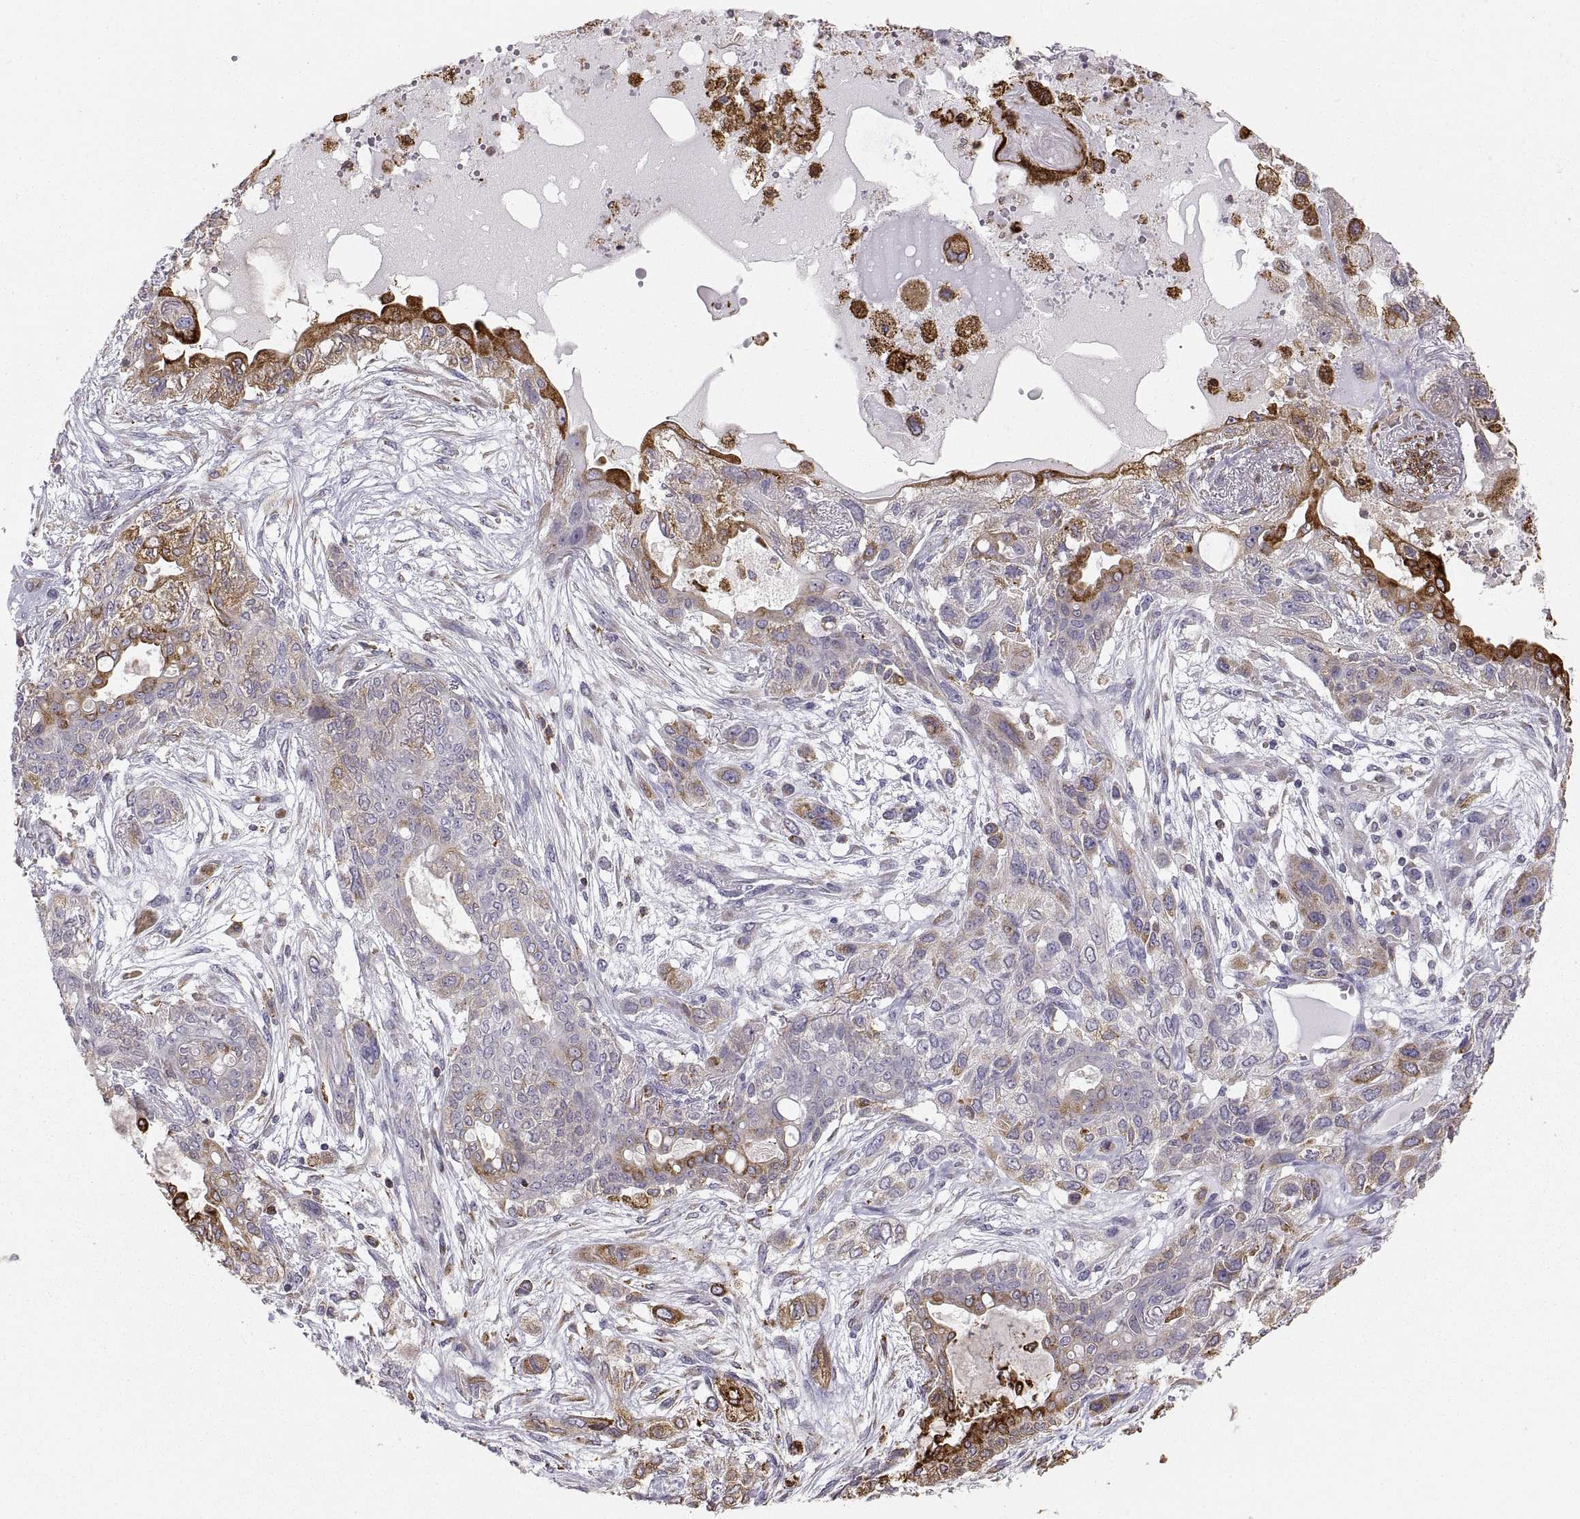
{"staining": {"intensity": "weak", "quantity": "<25%", "location": "cytoplasmic/membranous"}, "tissue": "lung cancer", "cell_type": "Tumor cells", "image_type": "cancer", "snomed": [{"axis": "morphology", "description": "Squamous cell carcinoma, NOS"}, {"axis": "topography", "description": "Lung"}], "caption": "Tumor cells are negative for brown protein staining in squamous cell carcinoma (lung). The staining is performed using DAB (3,3'-diaminobenzidine) brown chromogen with nuclei counter-stained in using hematoxylin.", "gene": "ERO1A", "patient": {"sex": "female", "age": 70}}